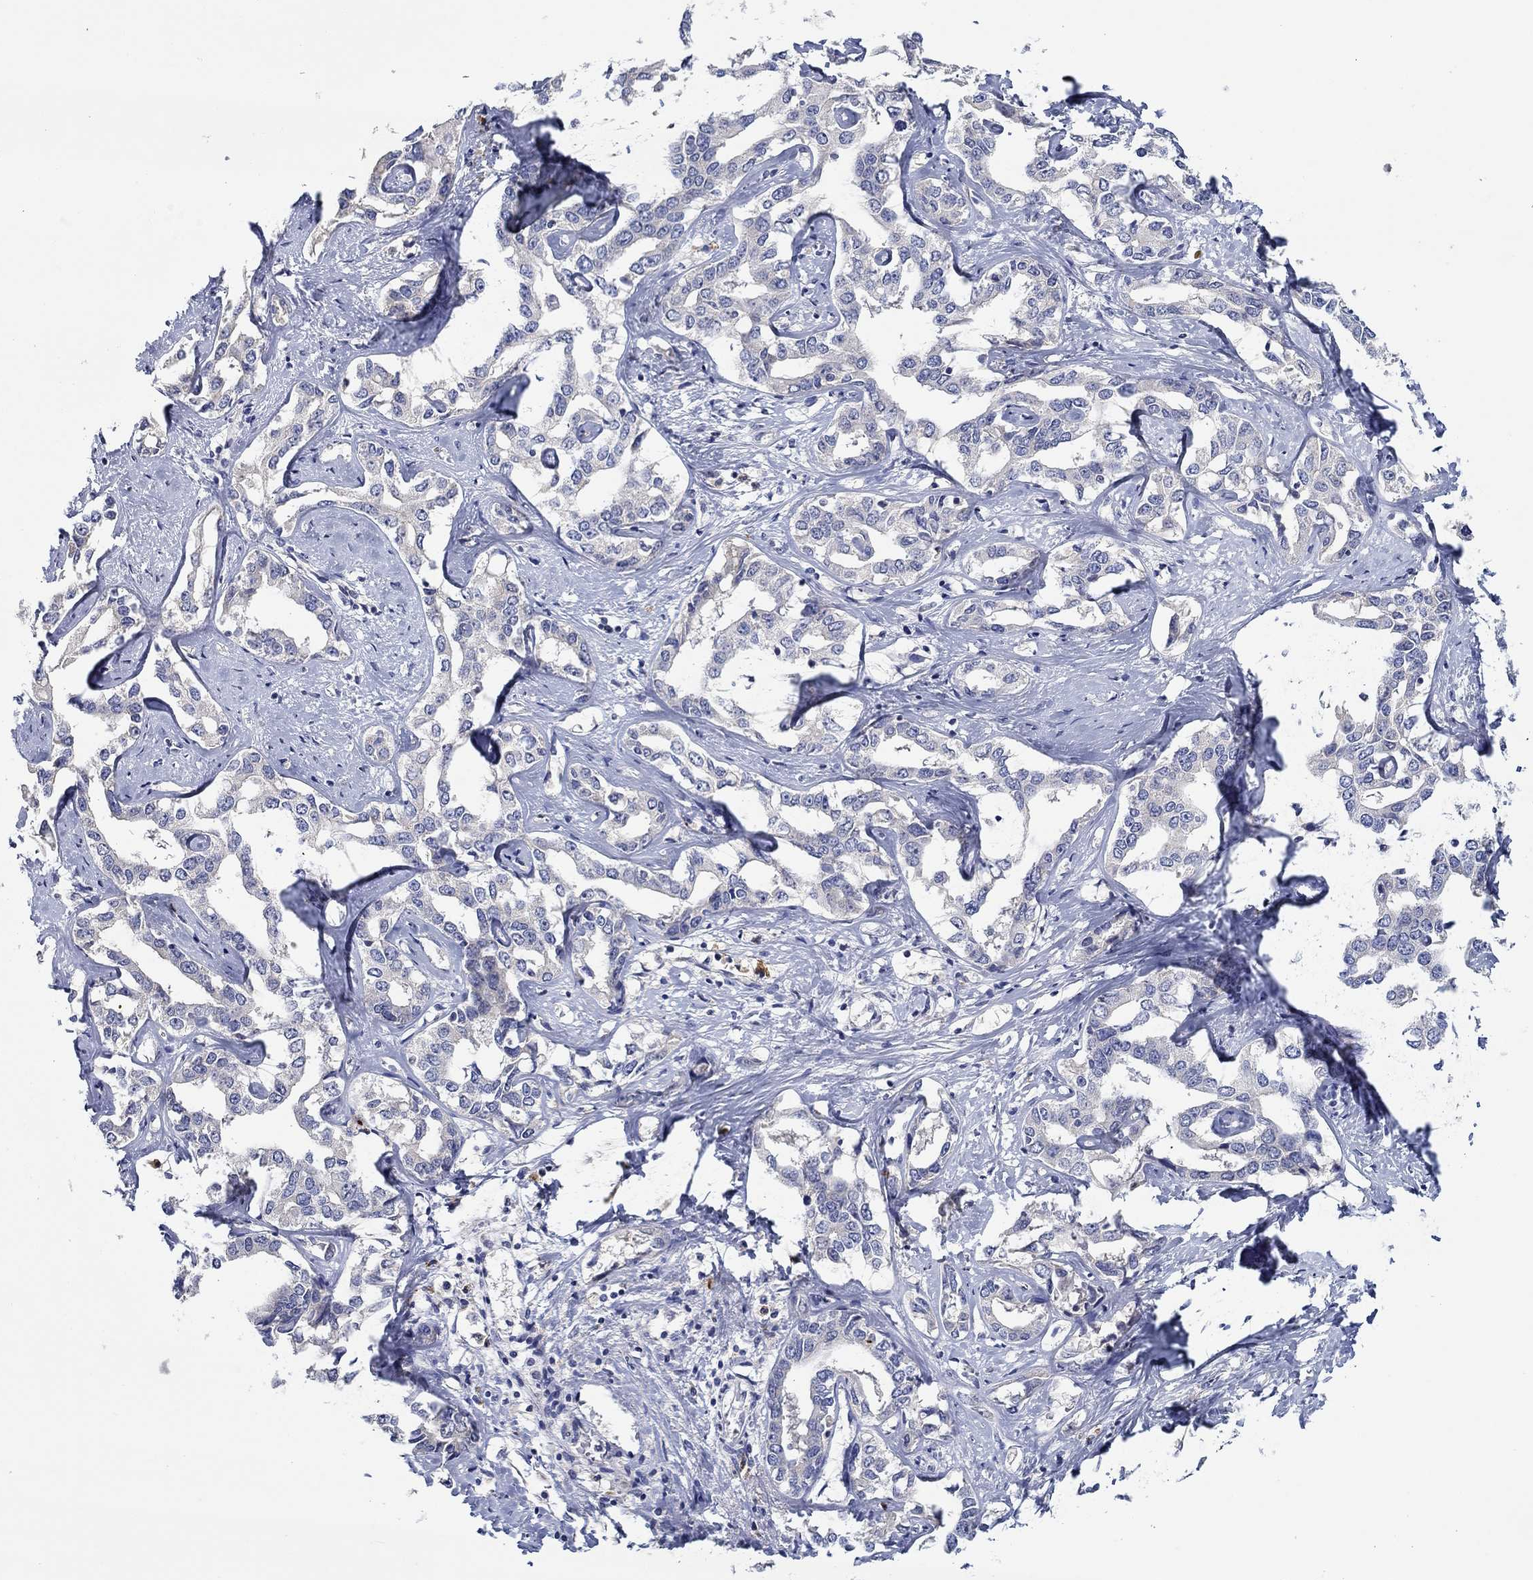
{"staining": {"intensity": "negative", "quantity": "none", "location": "none"}, "tissue": "liver cancer", "cell_type": "Tumor cells", "image_type": "cancer", "snomed": [{"axis": "morphology", "description": "Cholangiocarcinoma"}, {"axis": "topography", "description": "Liver"}], "caption": "IHC image of neoplastic tissue: liver cancer stained with DAB exhibits no significant protein positivity in tumor cells. (DAB (3,3'-diaminobenzidine) immunohistochemistry (IHC) with hematoxylin counter stain).", "gene": "CHIT1", "patient": {"sex": "male", "age": 59}}